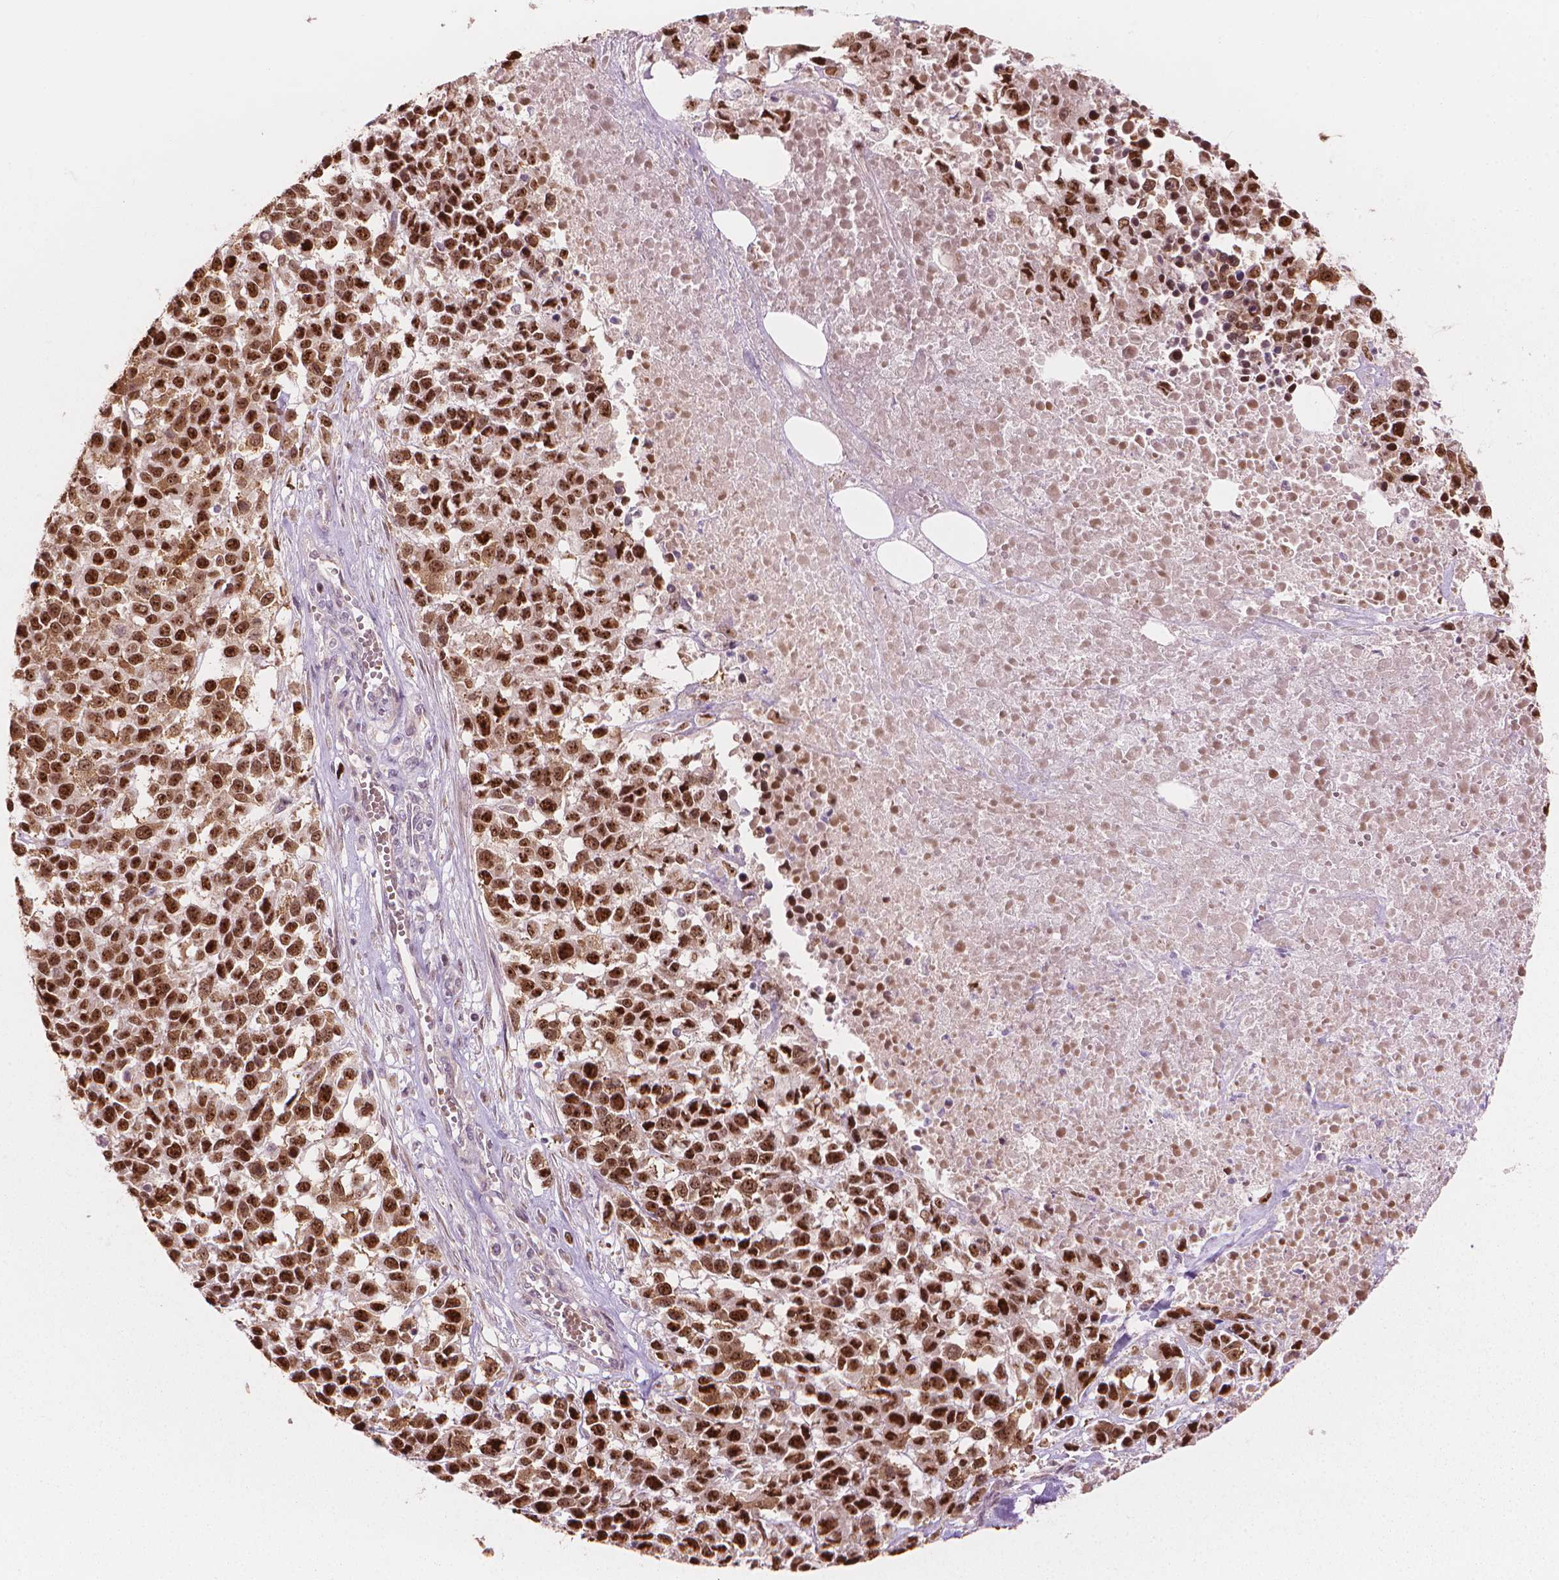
{"staining": {"intensity": "strong", "quantity": ">75%", "location": "nuclear"}, "tissue": "melanoma", "cell_type": "Tumor cells", "image_type": "cancer", "snomed": [{"axis": "morphology", "description": "Malignant melanoma, Metastatic site"}, {"axis": "topography", "description": "Skin"}], "caption": "Protein staining of melanoma tissue displays strong nuclear expression in about >75% of tumor cells. The staining was performed using DAB (3,3'-diaminobenzidine) to visualize the protein expression in brown, while the nuclei were stained in blue with hematoxylin (Magnification: 20x).", "gene": "IFFO1", "patient": {"sex": "male", "age": 84}}